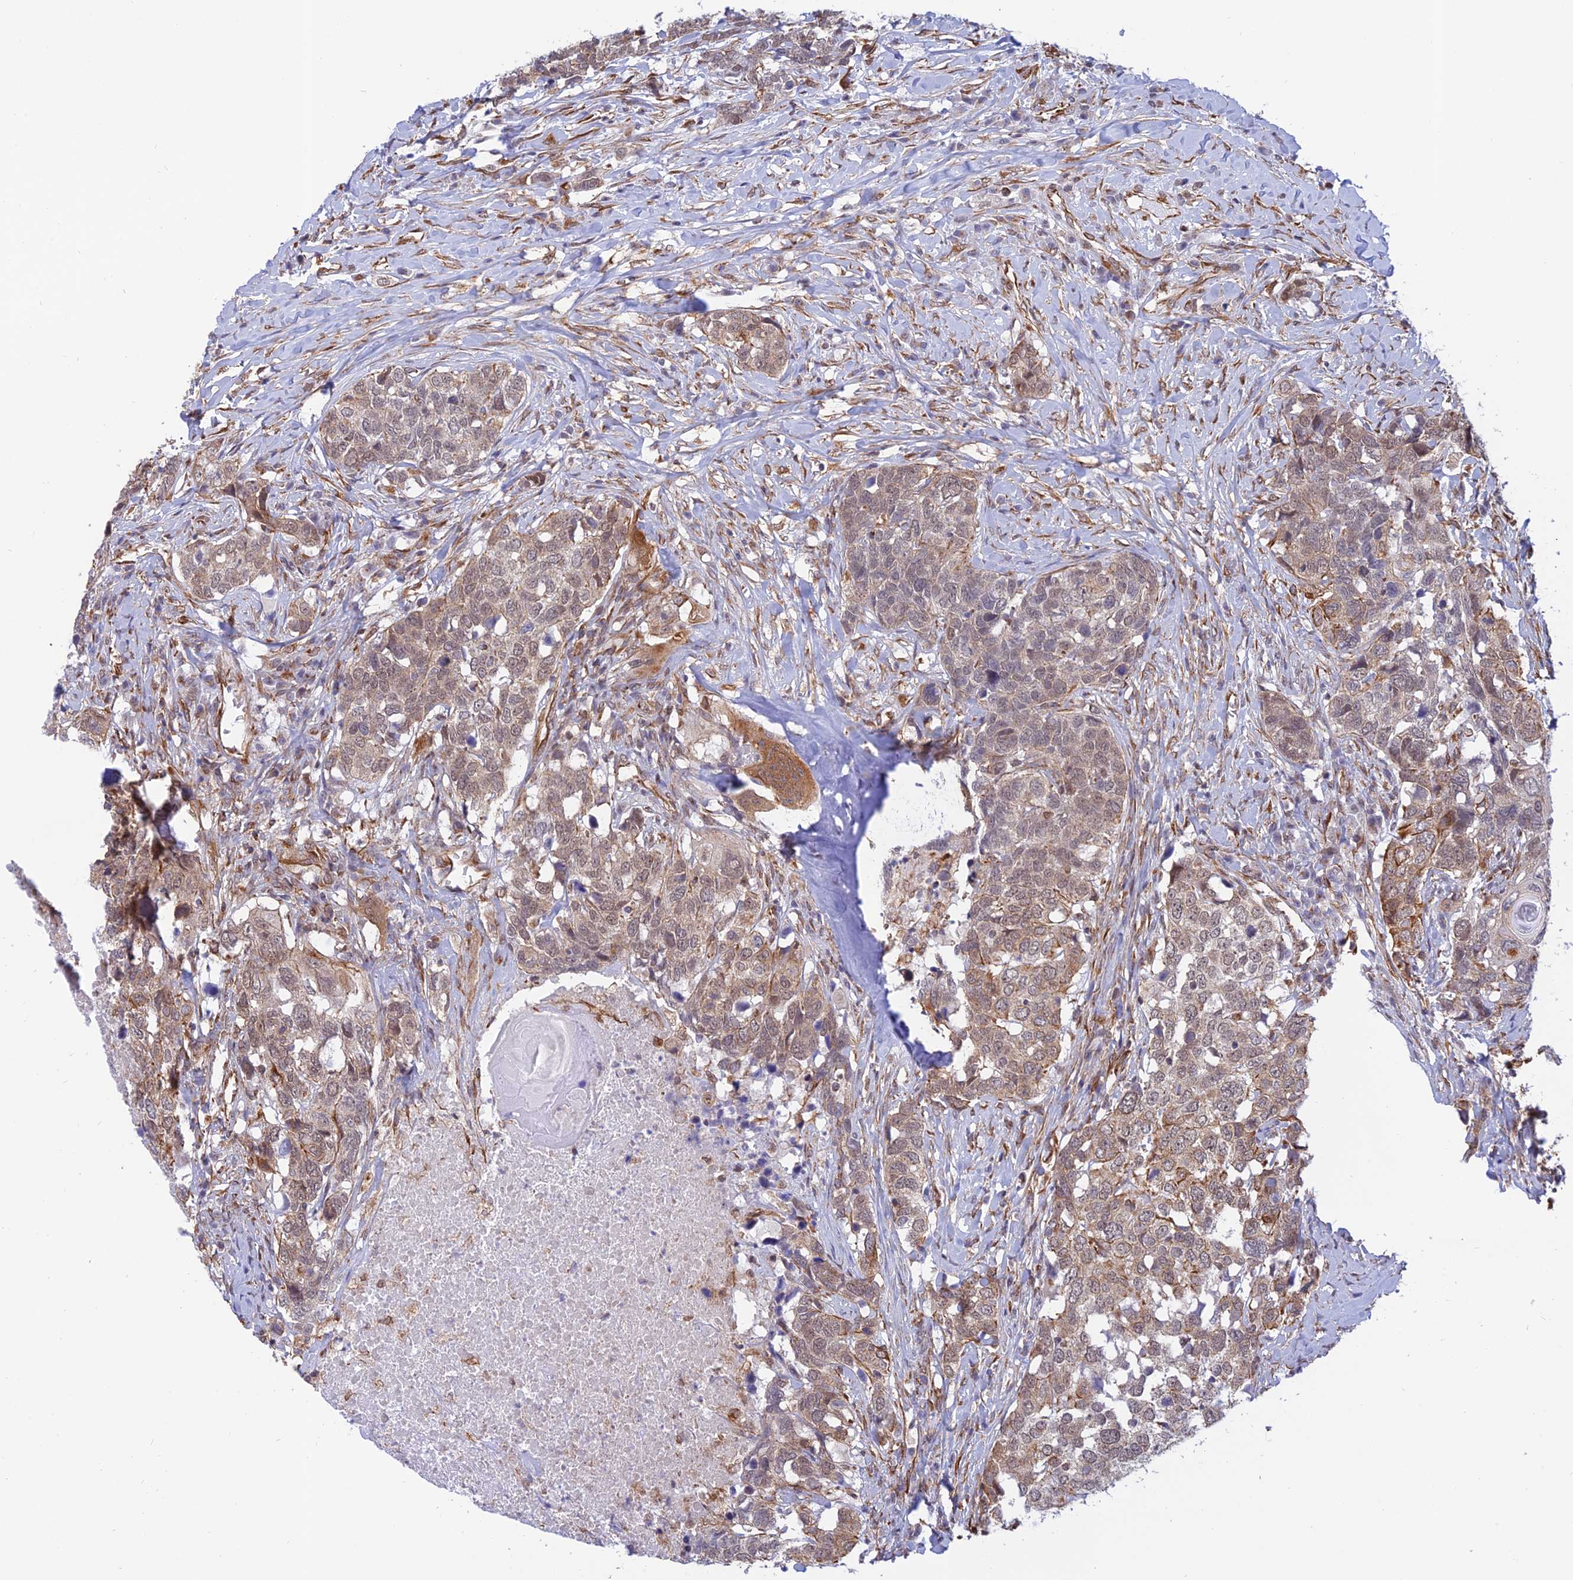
{"staining": {"intensity": "weak", "quantity": "25%-75%", "location": "cytoplasmic/membranous,nuclear"}, "tissue": "head and neck cancer", "cell_type": "Tumor cells", "image_type": "cancer", "snomed": [{"axis": "morphology", "description": "Squamous cell carcinoma, NOS"}, {"axis": "topography", "description": "Head-Neck"}], "caption": "High-magnification brightfield microscopy of squamous cell carcinoma (head and neck) stained with DAB (3,3'-diaminobenzidine) (brown) and counterstained with hematoxylin (blue). tumor cells exhibit weak cytoplasmic/membranous and nuclear expression is appreciated in about25%-75% of cells.", "gene": "PAGR1", "patient": {"sex": "male", "age": 66}}